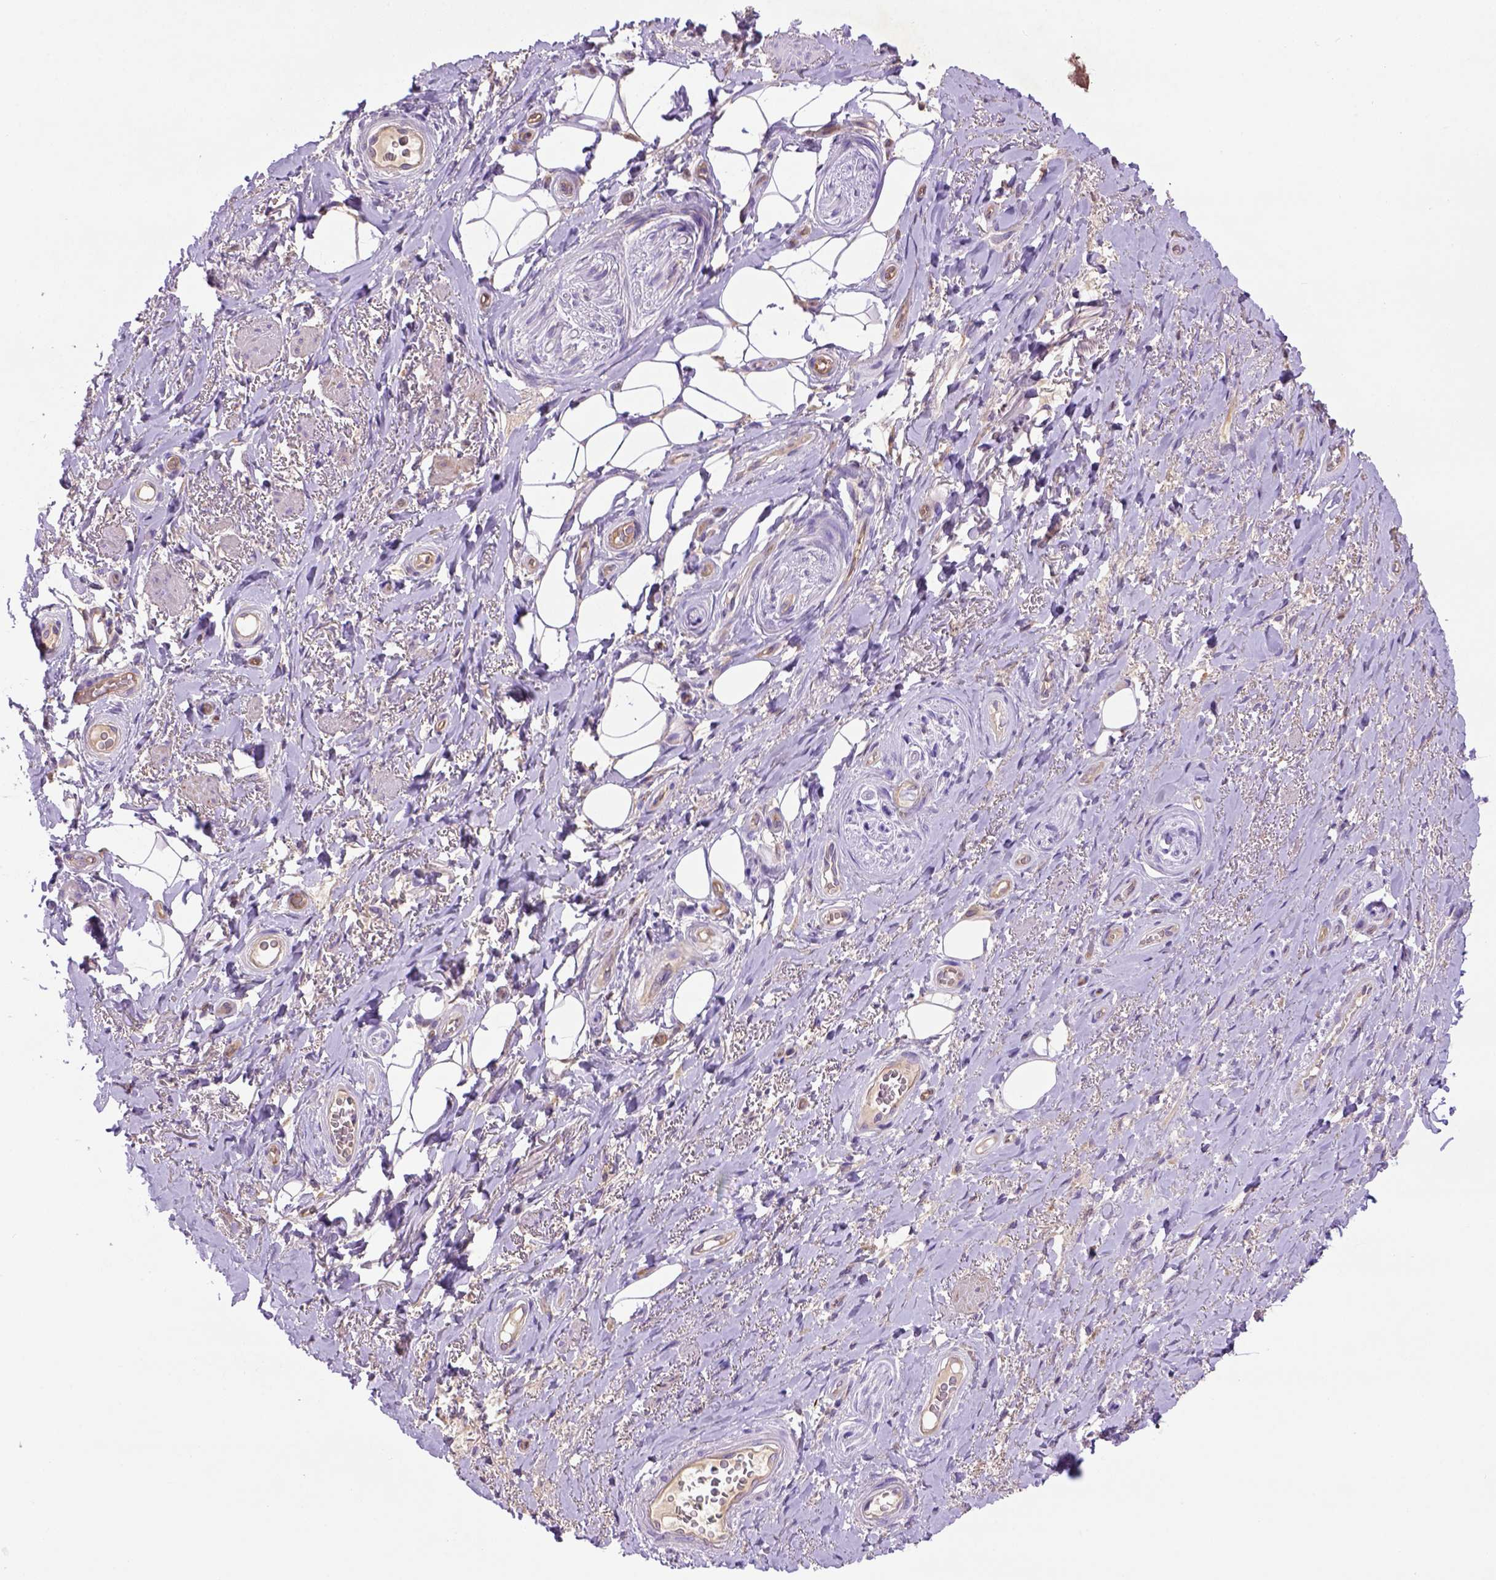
{"staining": {"intensity": "negative", "quantity": "none", "location": "none"}, "tissue": "adipose tissue", "cell_type": "Adipocytes", "image_type": "normal", "snomed": [{"axis": "morphology", "description": "Normal tissue, NOS"}, {"axis": "topography", "description": "Anal"}, {"axis": "topography", "description": "Peripheral nerve tissue"}], "caption": "The histopathology image displays no staining of adipocytes in normal adipose tissue.", "gene": "DEPDC1B", "patient": {"sex": "male", "age": 53}}